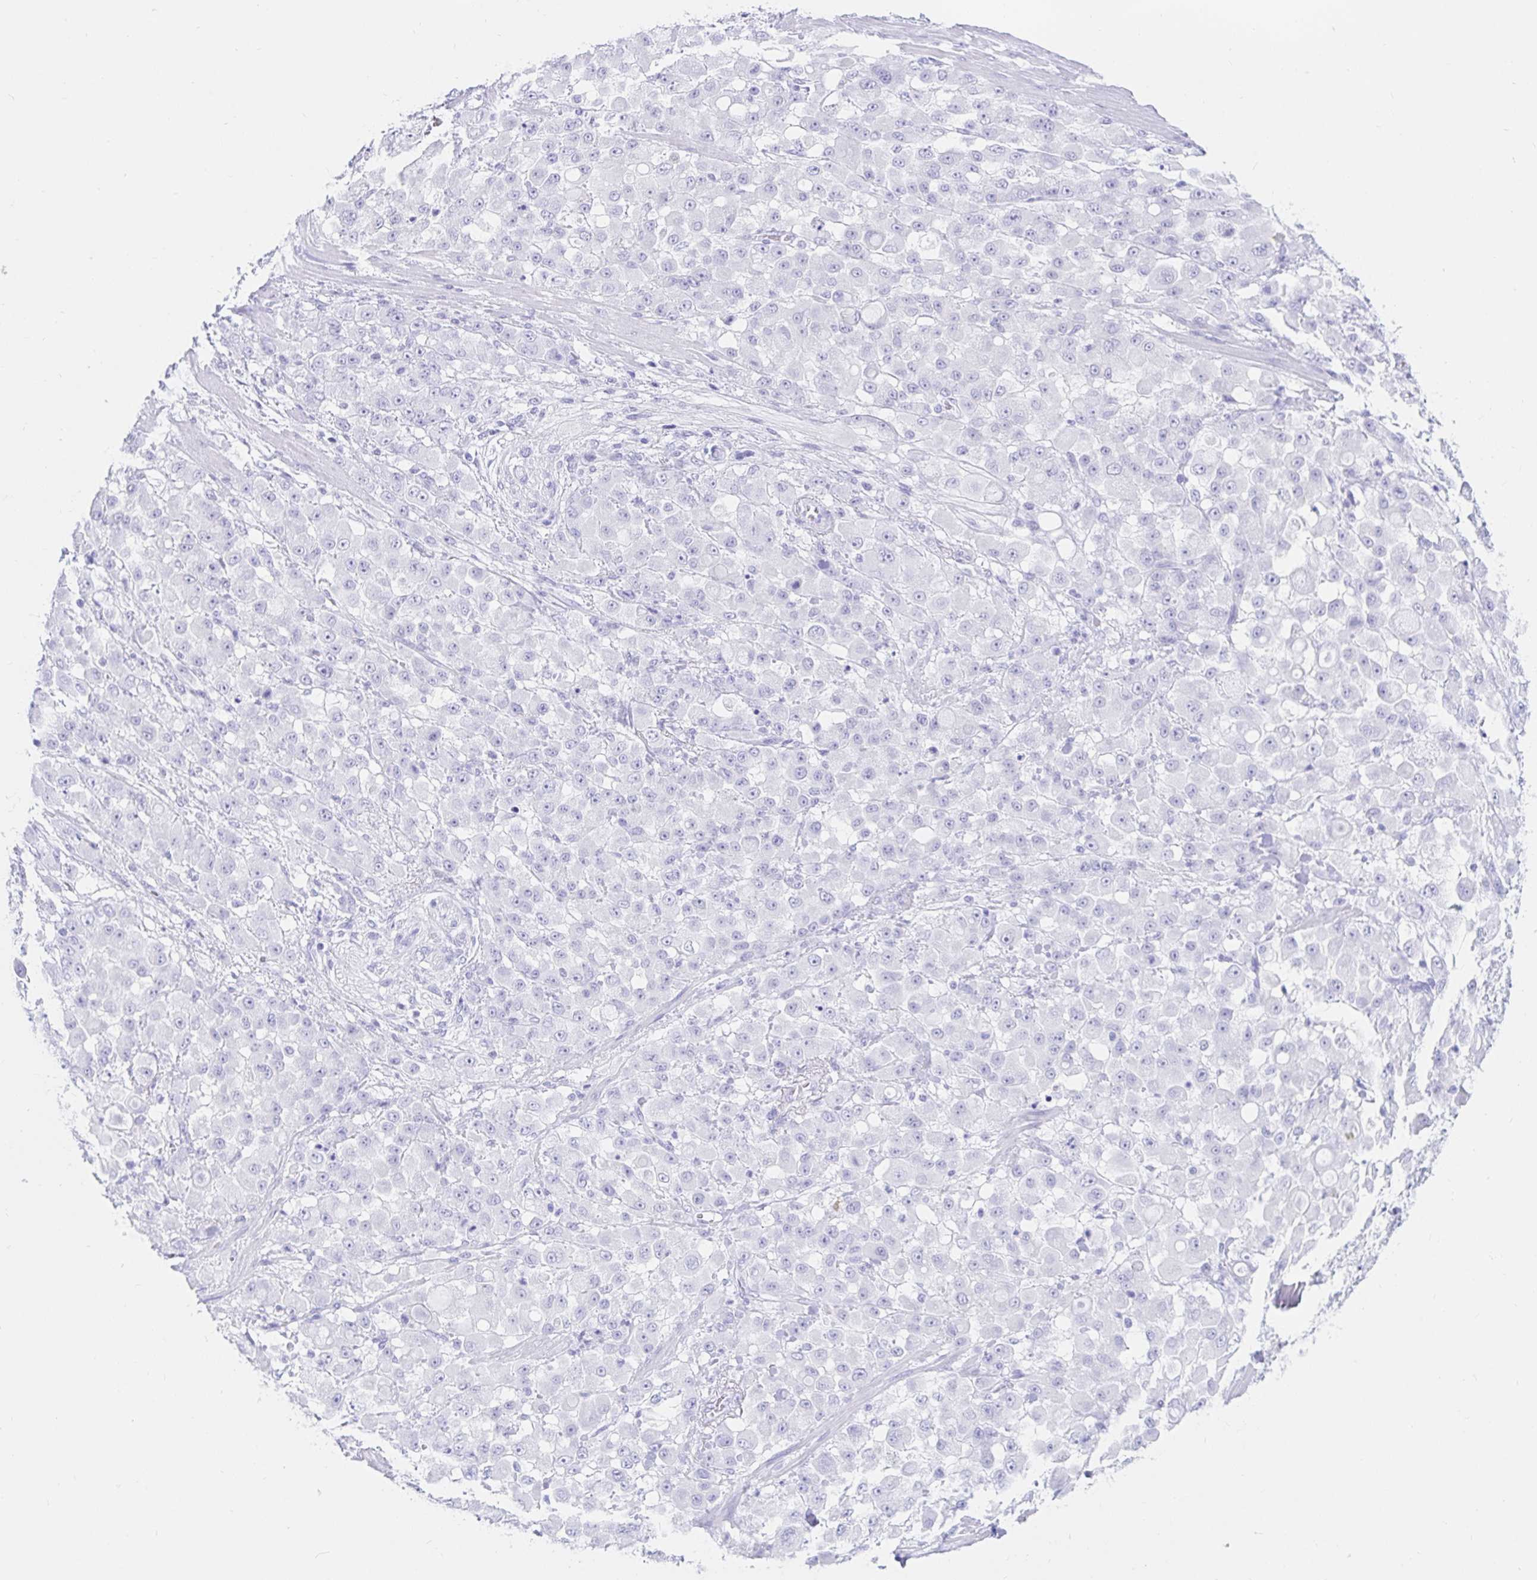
{"staining": {"intensity": "negative", "quantity": "none", "location": "none"}, "tissue": "stomach cancer", "cell_type": "Tumor cells", "image_type": "cancer", "snomed": [{"axis": "morphology", "description": "Adenocarcinoma, NOS"}, {"axis": "topography", "description": "Stomach"}], "caption": "IHC histopathology image of neoplastic tissue: human stomach cancer stained with DAB (3,3'-diaminobenzidine) shows no significant protein positivity in tumor cells.", "gene": "OR6T1", "patient": {"sex": "female", "age": 76}}